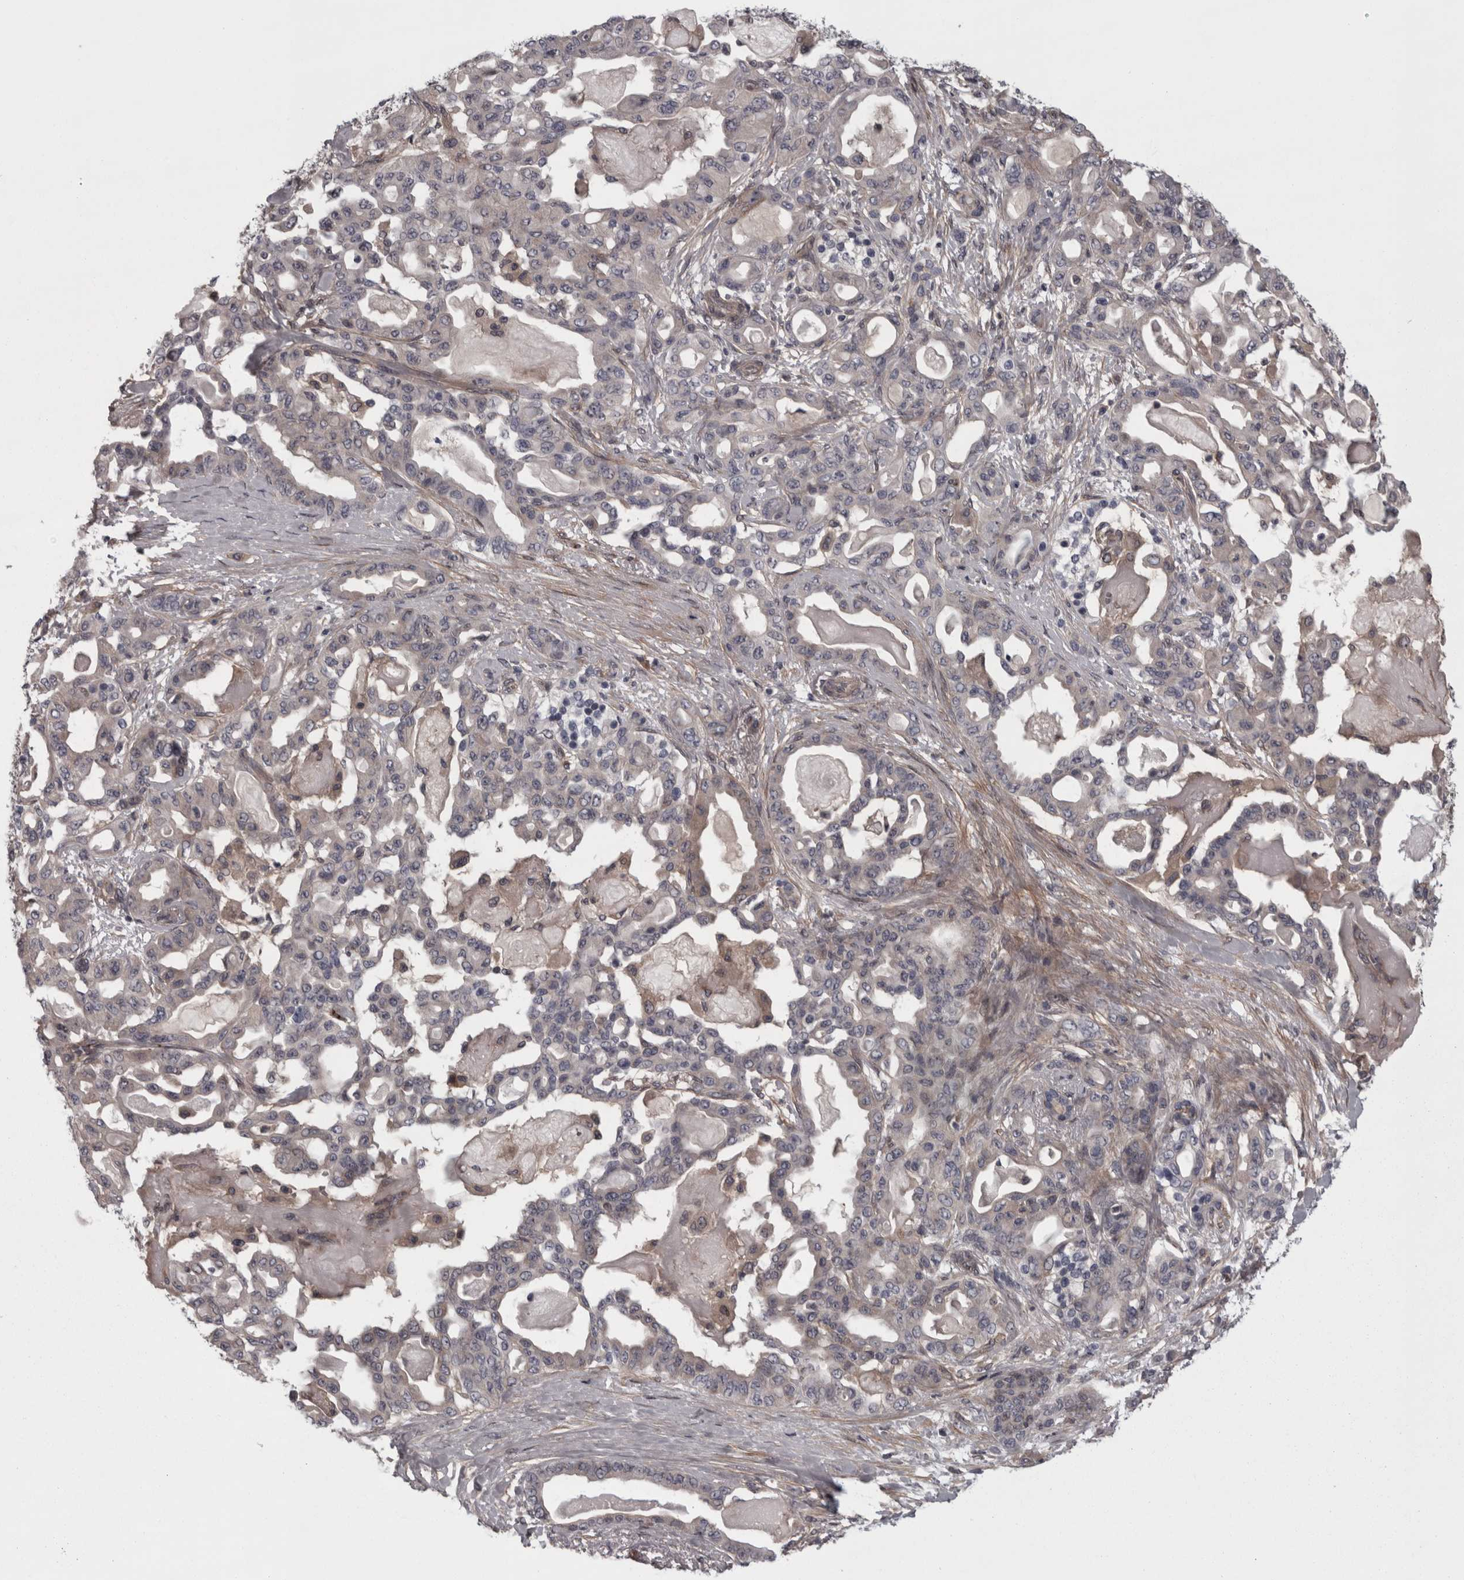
{"staining": {"intensity": "weak", "quantity": "<25%", "location": "cytoplasmic/membranous"}, "tissue": "pancreatic cancer", "cell_type": "Tumor cells", "image_type": "cancer", "snomed": [{"axis": "morphology", "description": "Adenocarcinoma, NOS"}, {"axis": "topography", "description": "Pancreas"}], "caption": "The immunohistochemistry photomicrograph has no significant staining in tumor cells of pancreatic cancer (adenocarcinoma) tissue. Brightfield microscopy of immunohistochemistry (IHC) stained with DAB (3,3'-diaminobenzidine) (brown) and hematoxylin (blue), captured at high magnification.", "gene": "RSU1", "patient": {"sex": "male", "age": 63}}